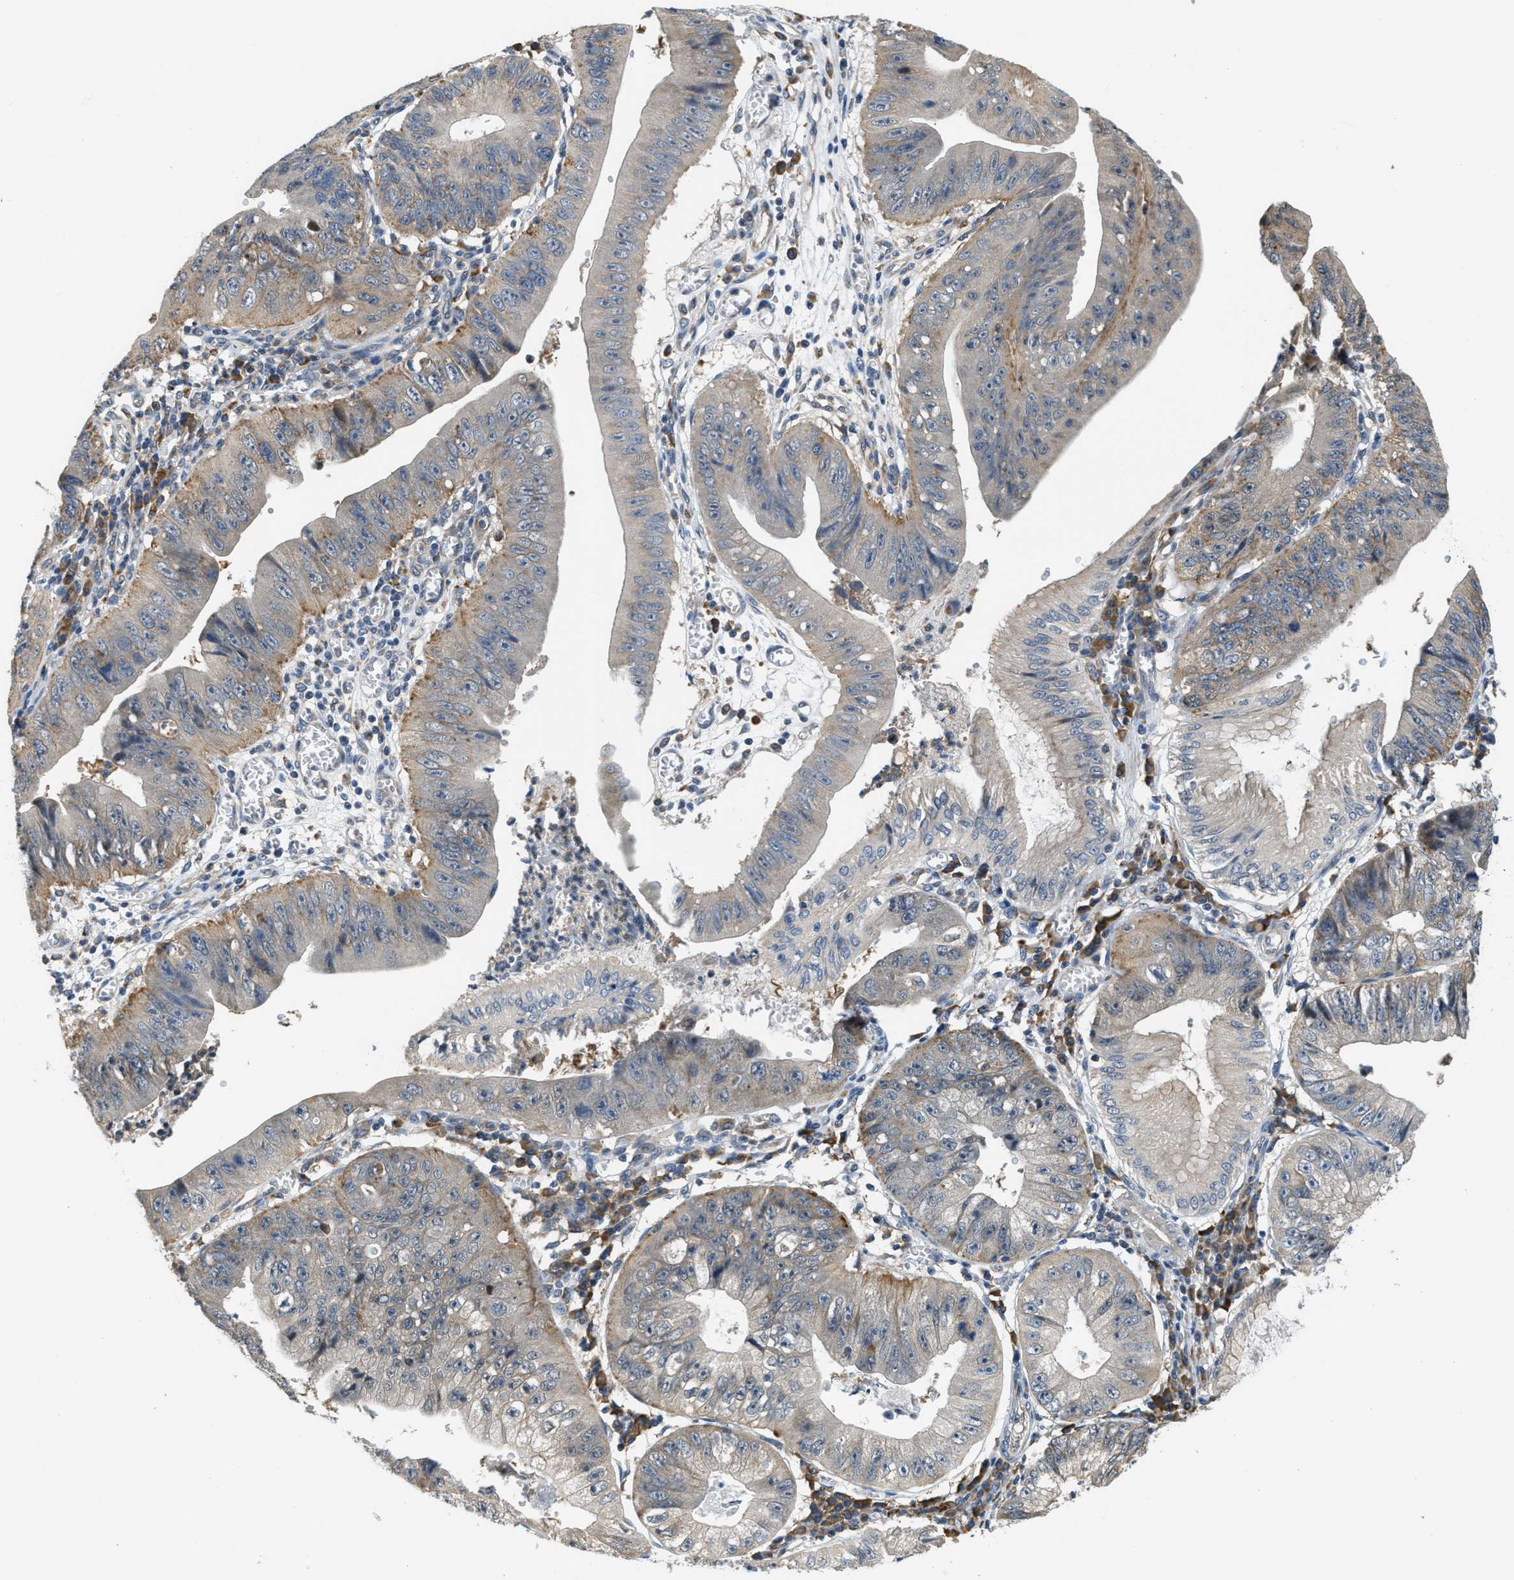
{"staining": {"intensity": "moderate", "quantity": "<25%", "location": "cytoplasmic/membranous"}, "tissue": "stomach cancer", "cell_type": "Tumor cells", "image_type": "cancer", "snomed": [{"axis": "morphology", "description": "Adenocarcinoma, NOS"}, {"axis": "topography", "description": "Stomach"}], "caption": "Tumor cells exhibit moderate cytoplasmic/membranous staining in approximately <25% of cells in stomach cancer.", "gene": "STARD3NL", "patient": {"sex": "male", "age": 59}}